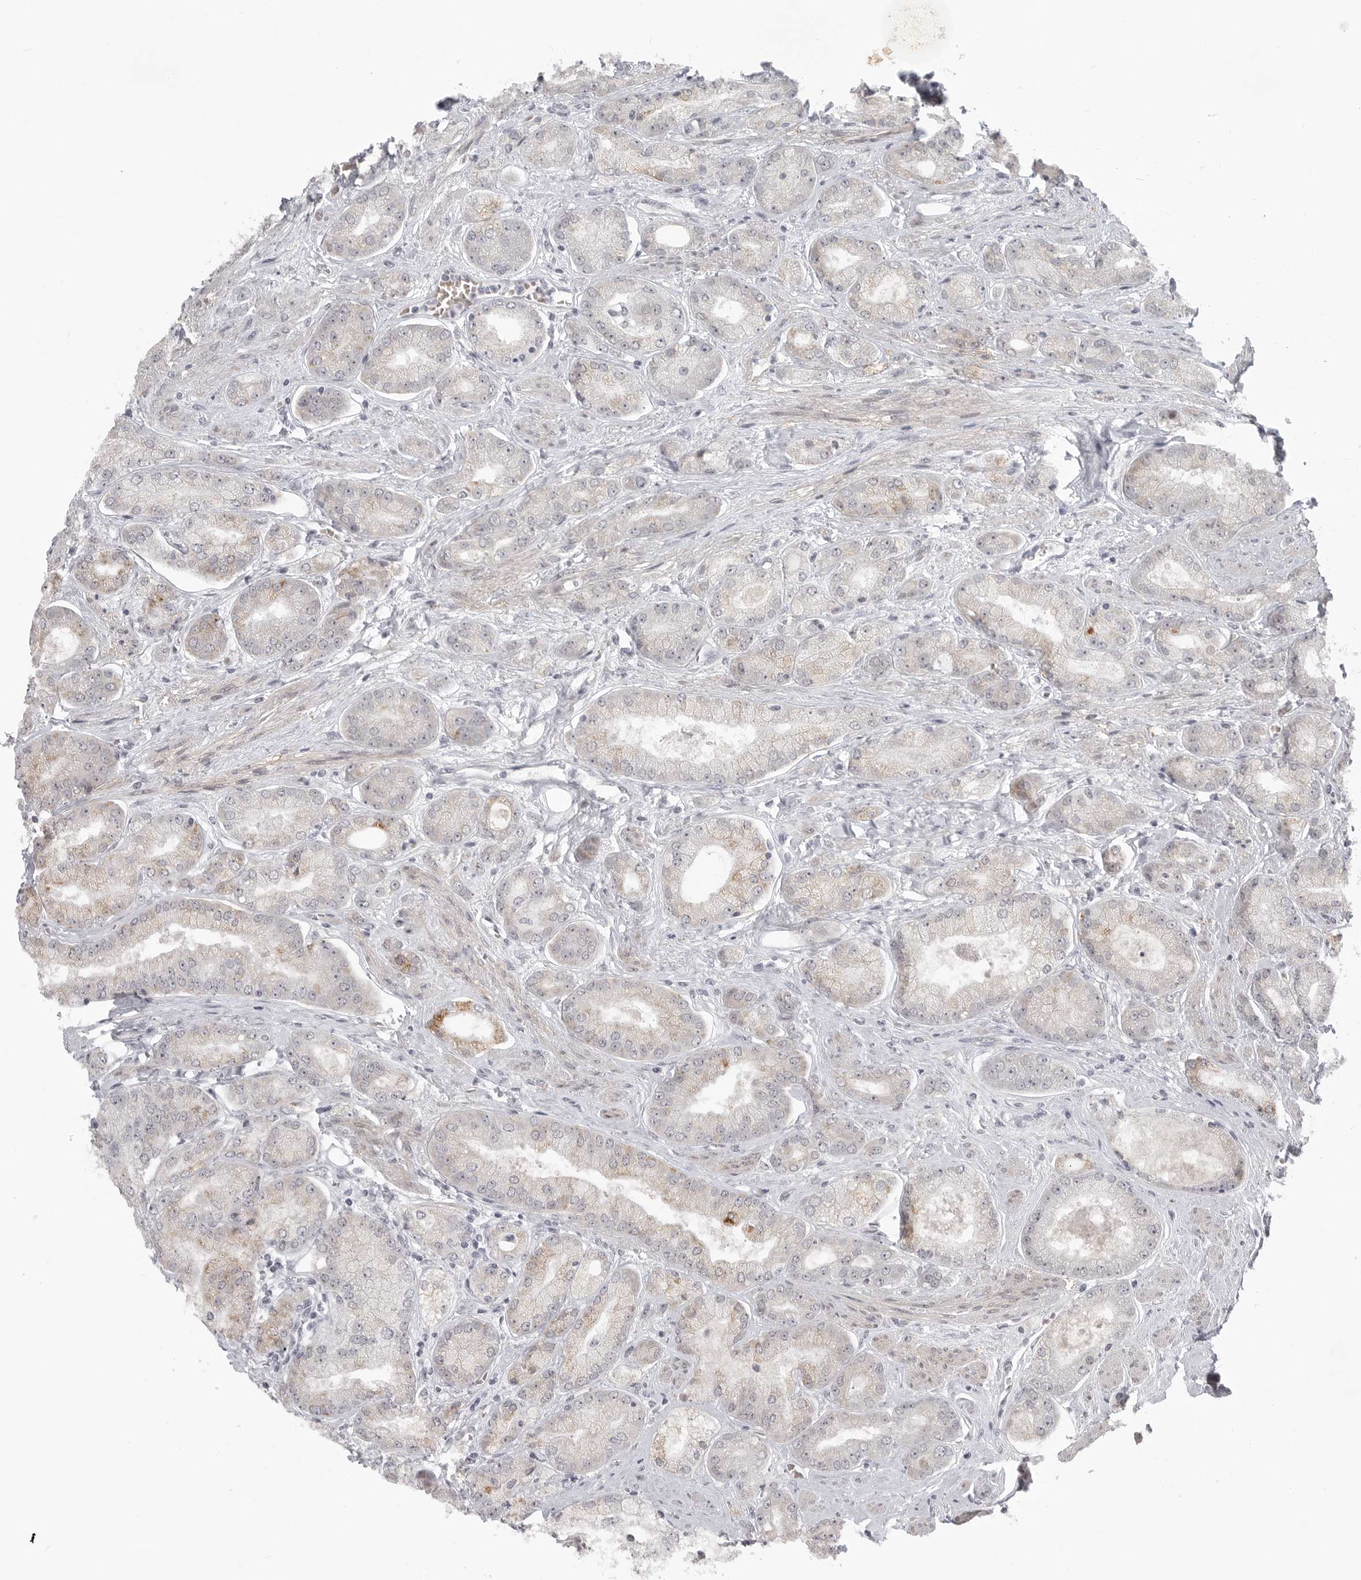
{"staining": {"intensity": "weak", "quantity": "<25%", "location": "cytoplasmic/membranous"}, "tissue": "prostate cancer", "cell_type": "Tumor cells", "image_type": "cancer", "snomed": [{"axis": "morphology", "description": "Adenocarcinoma, High grade"}, {"axis": "topography", "description": "Prostate"}], "caption": "Immunohistochemistry (IHC) micrograph of human prostate cancer (high-grade adenocarcinoma) stained for a protein (brown), which reveals no staining in tumor cells.", "gene": "TCTN3", "patient": {"sex": "male", "age": 58}}